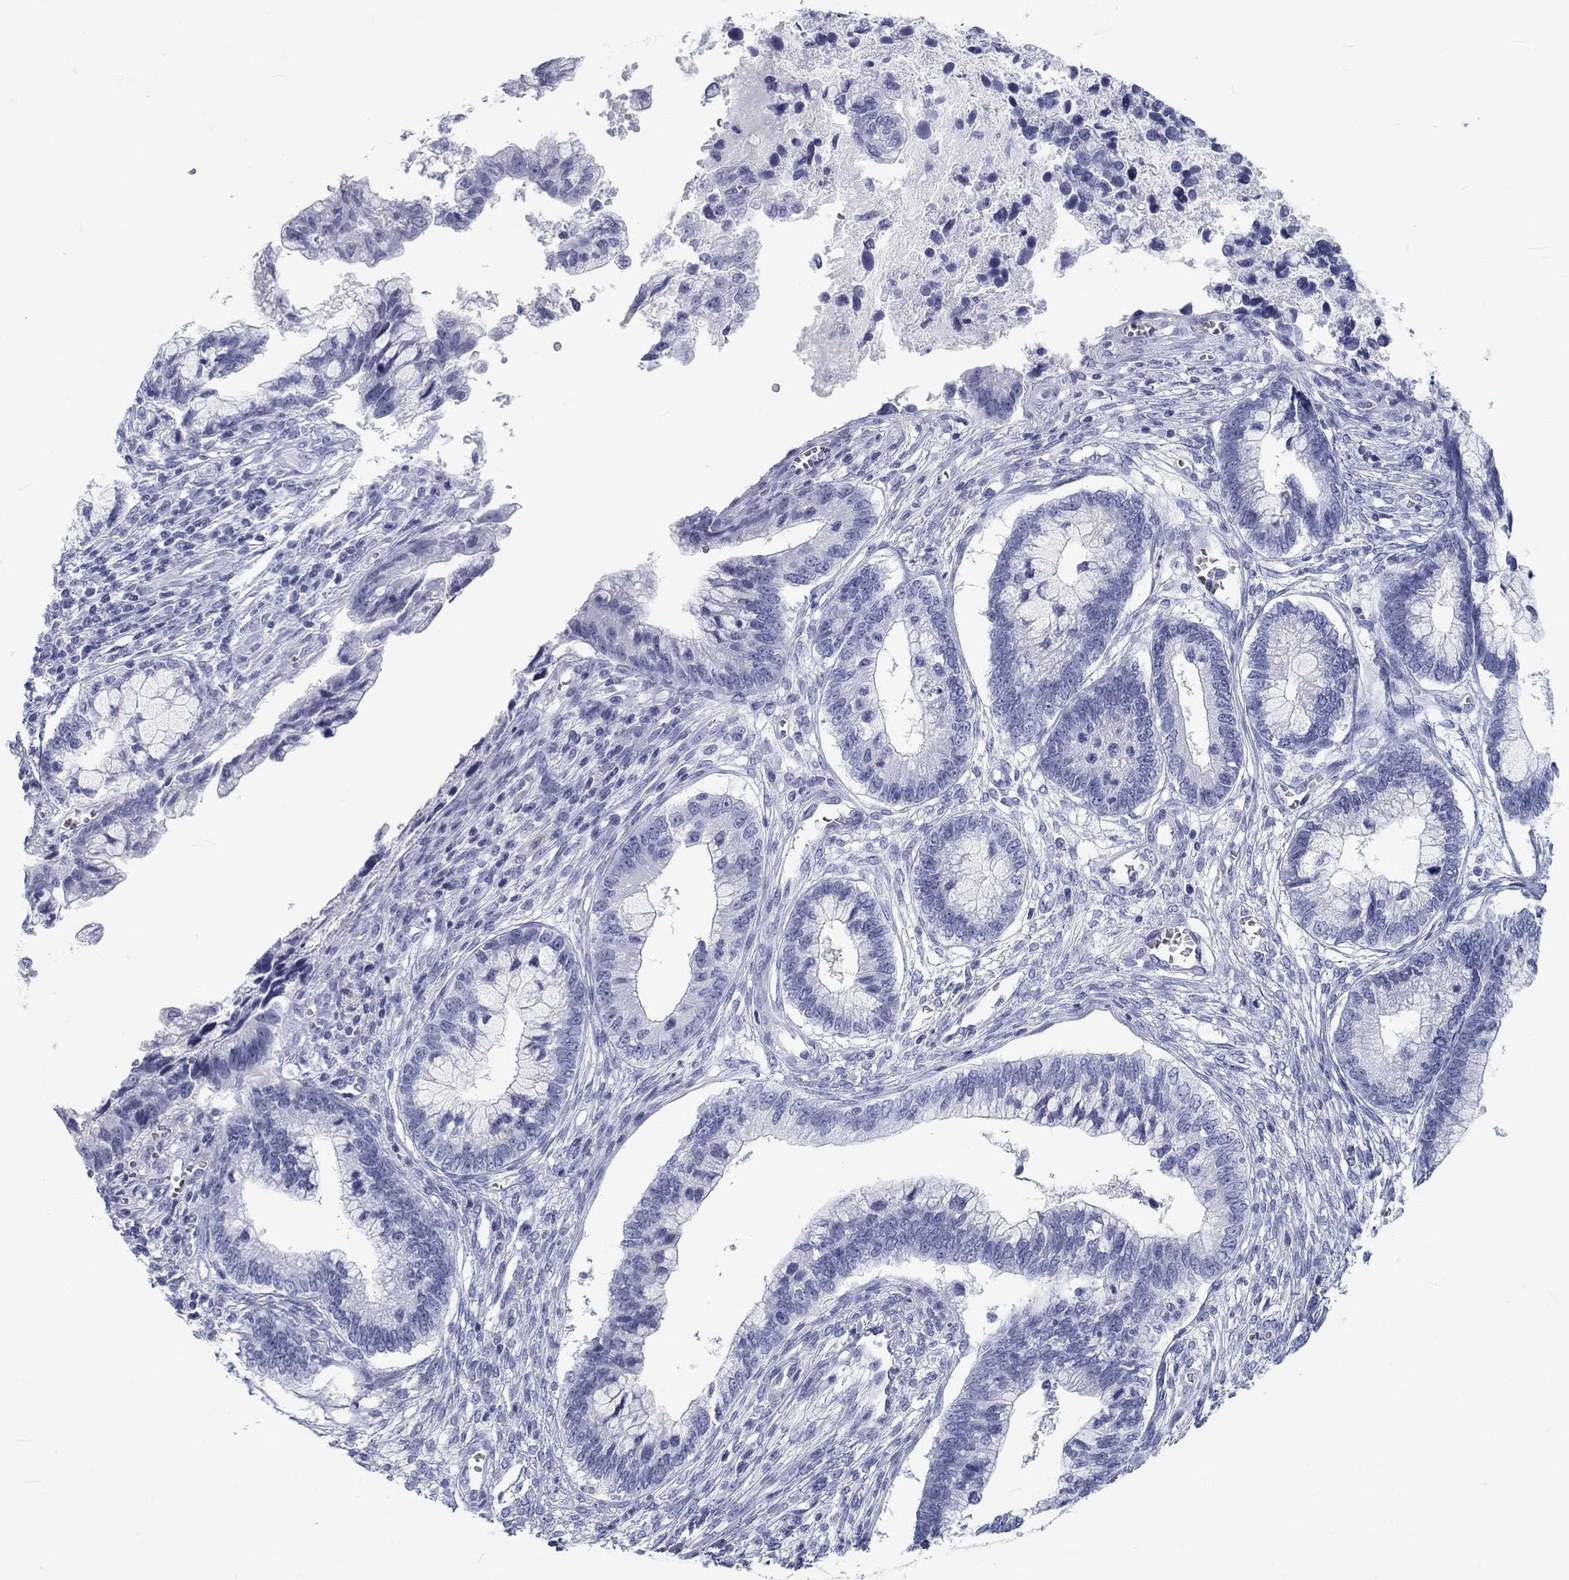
{"staining": {"intensity": "negative", "quantity": "none", "location": "none"}, "tissue": "cervical cancer", "cell_type": "Tumor cells", "image_type": "cancer", "snomed": [{"axis": "morphology", "description": "Adenocarcinoma, NOS"}, {"axis": "topography", "description": "Cervix"}], "caption": "Tumor cells show no significant protein expression in cervical adenocarcinoma.", "gene": "CALB1", "patient": {"sex": "female", "age": 44}}